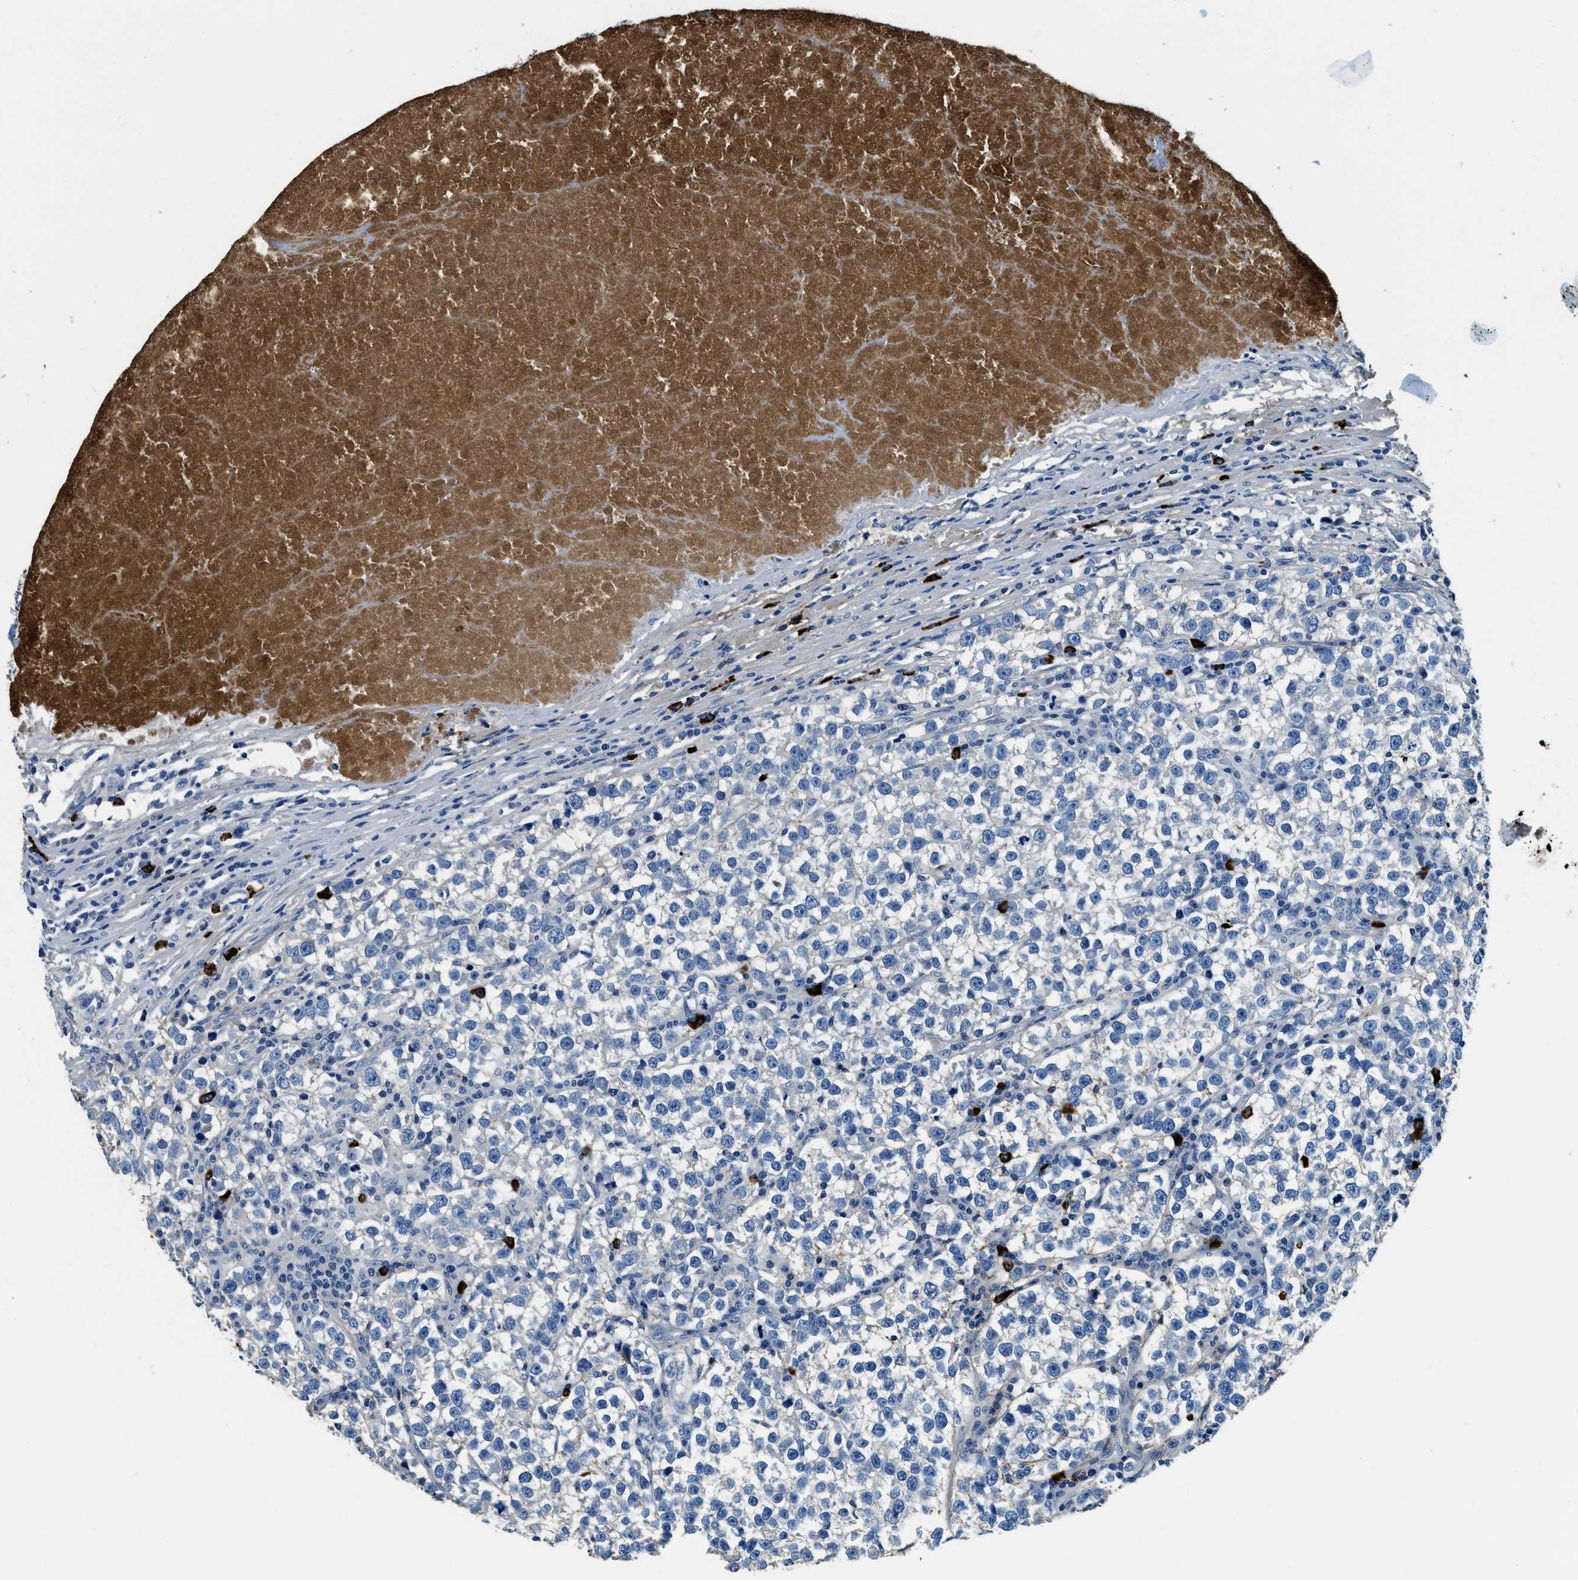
{"staining": {"intensity": "negative", "quantity": "none", "location": "none"}, "tissue": "testis cancer", "cell_type": "Tumor cells", "image_type": "cancer", "snomed": [{"axis": "morphology", "description": "Normal tissue, NOS"}, {"axis": "morphology", "description": "Seminoma, NOS"}, {"axis": "topography", "description": "Testis"}], "caption": "A high-resolution histopathology image shows immunohistochemistry staining of testis cancer (seminoma), which shows no significant expression in tumor cells.", "gene": "TMEM186", "patient": {"sex": "male", "age": 43}}